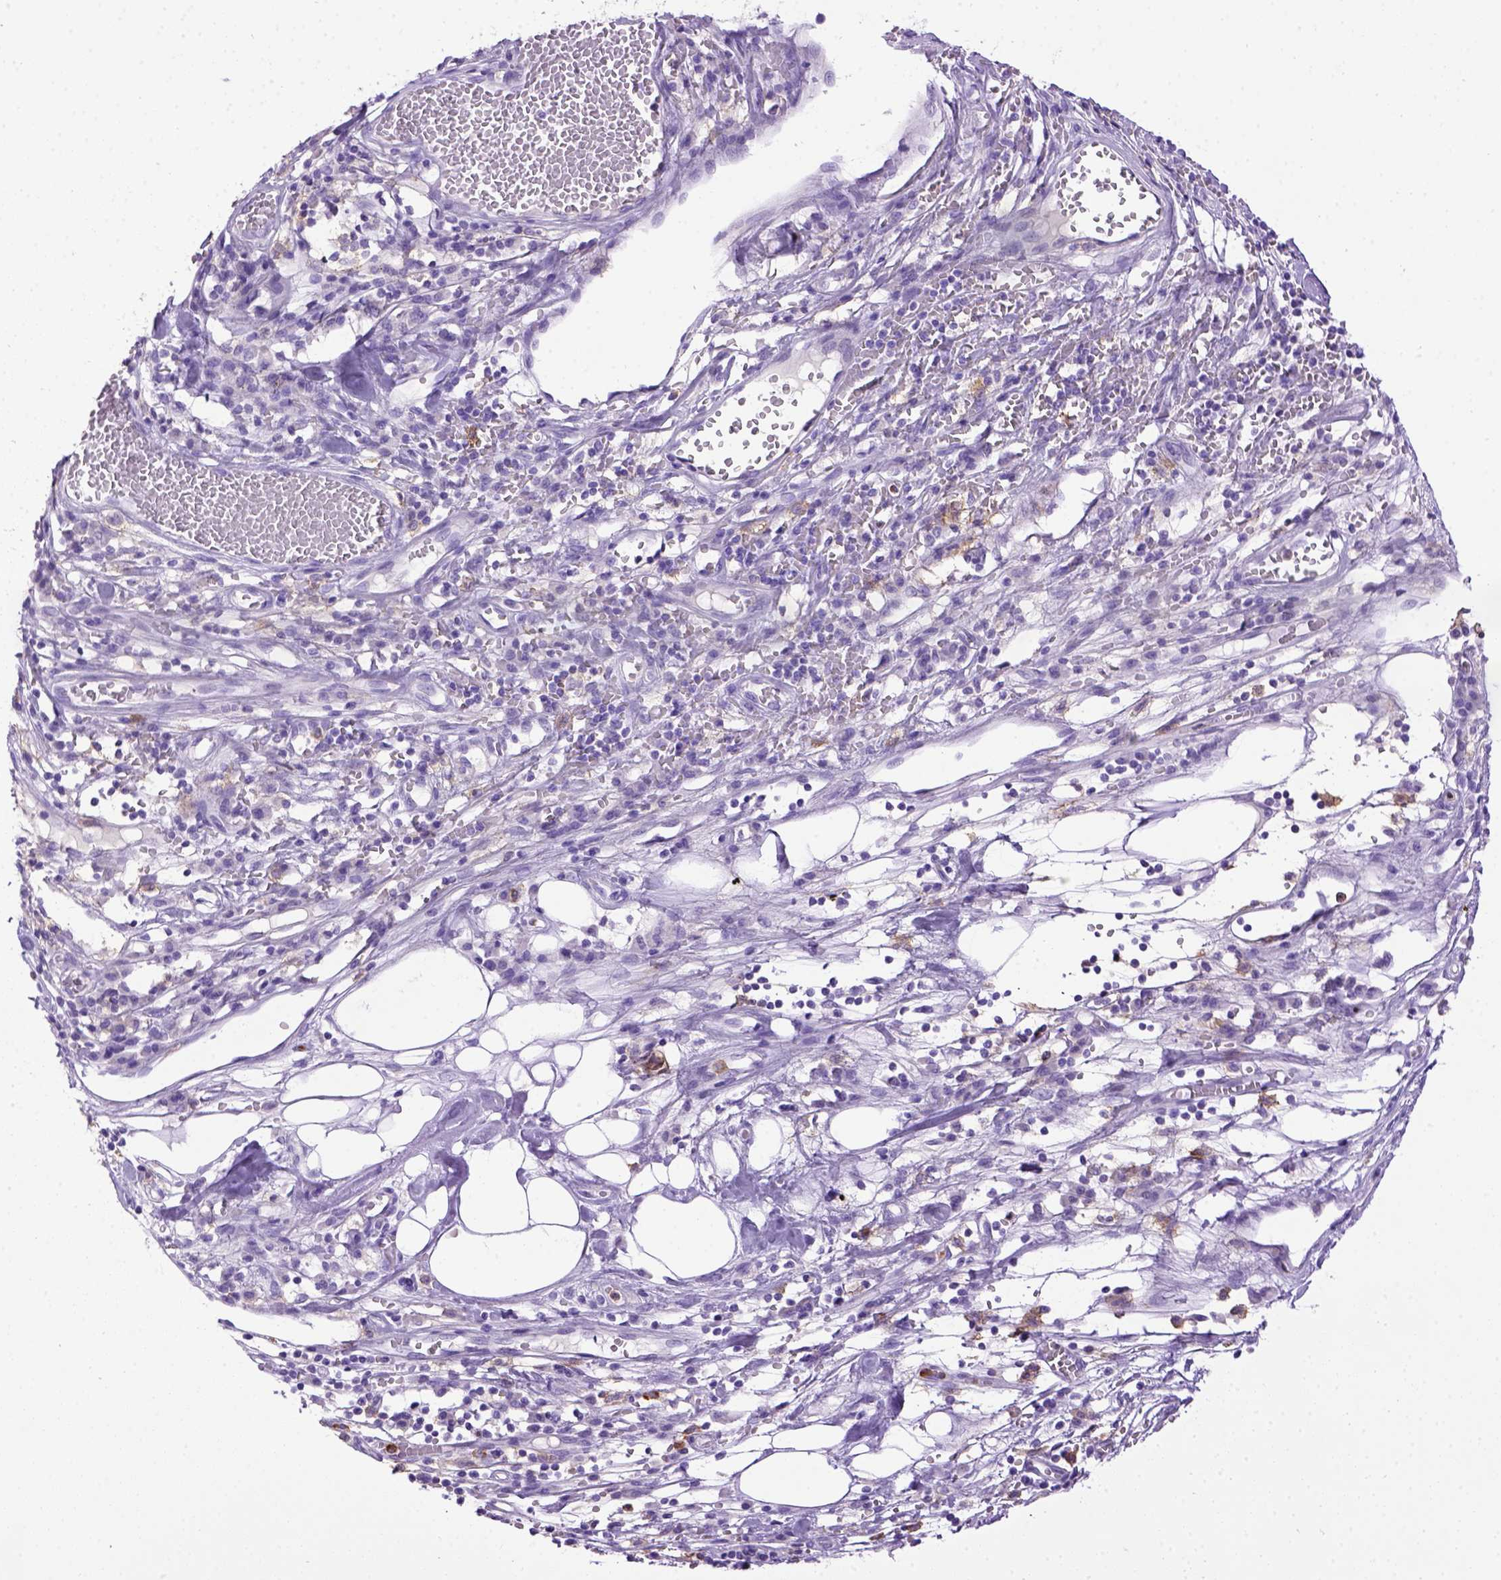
{"staining": {"intensity": "negative", "quantity": "none", "location": "none"}, "tissue": "melanoma", "cell_type": "Tumor cells", "image_type": "cancer", "snomed": [{"axis": "morphology", "description": "Malignant melanoma, Metastatic site"}, {"axis": "topography", "description": "Lymph node"}], "caption": "An IHC micrograph of melanoma is shown. There is no staining in tumor cells of melanoma.", "gene": "ITGAX", "patient": {"sex": "female", "age": 64}}